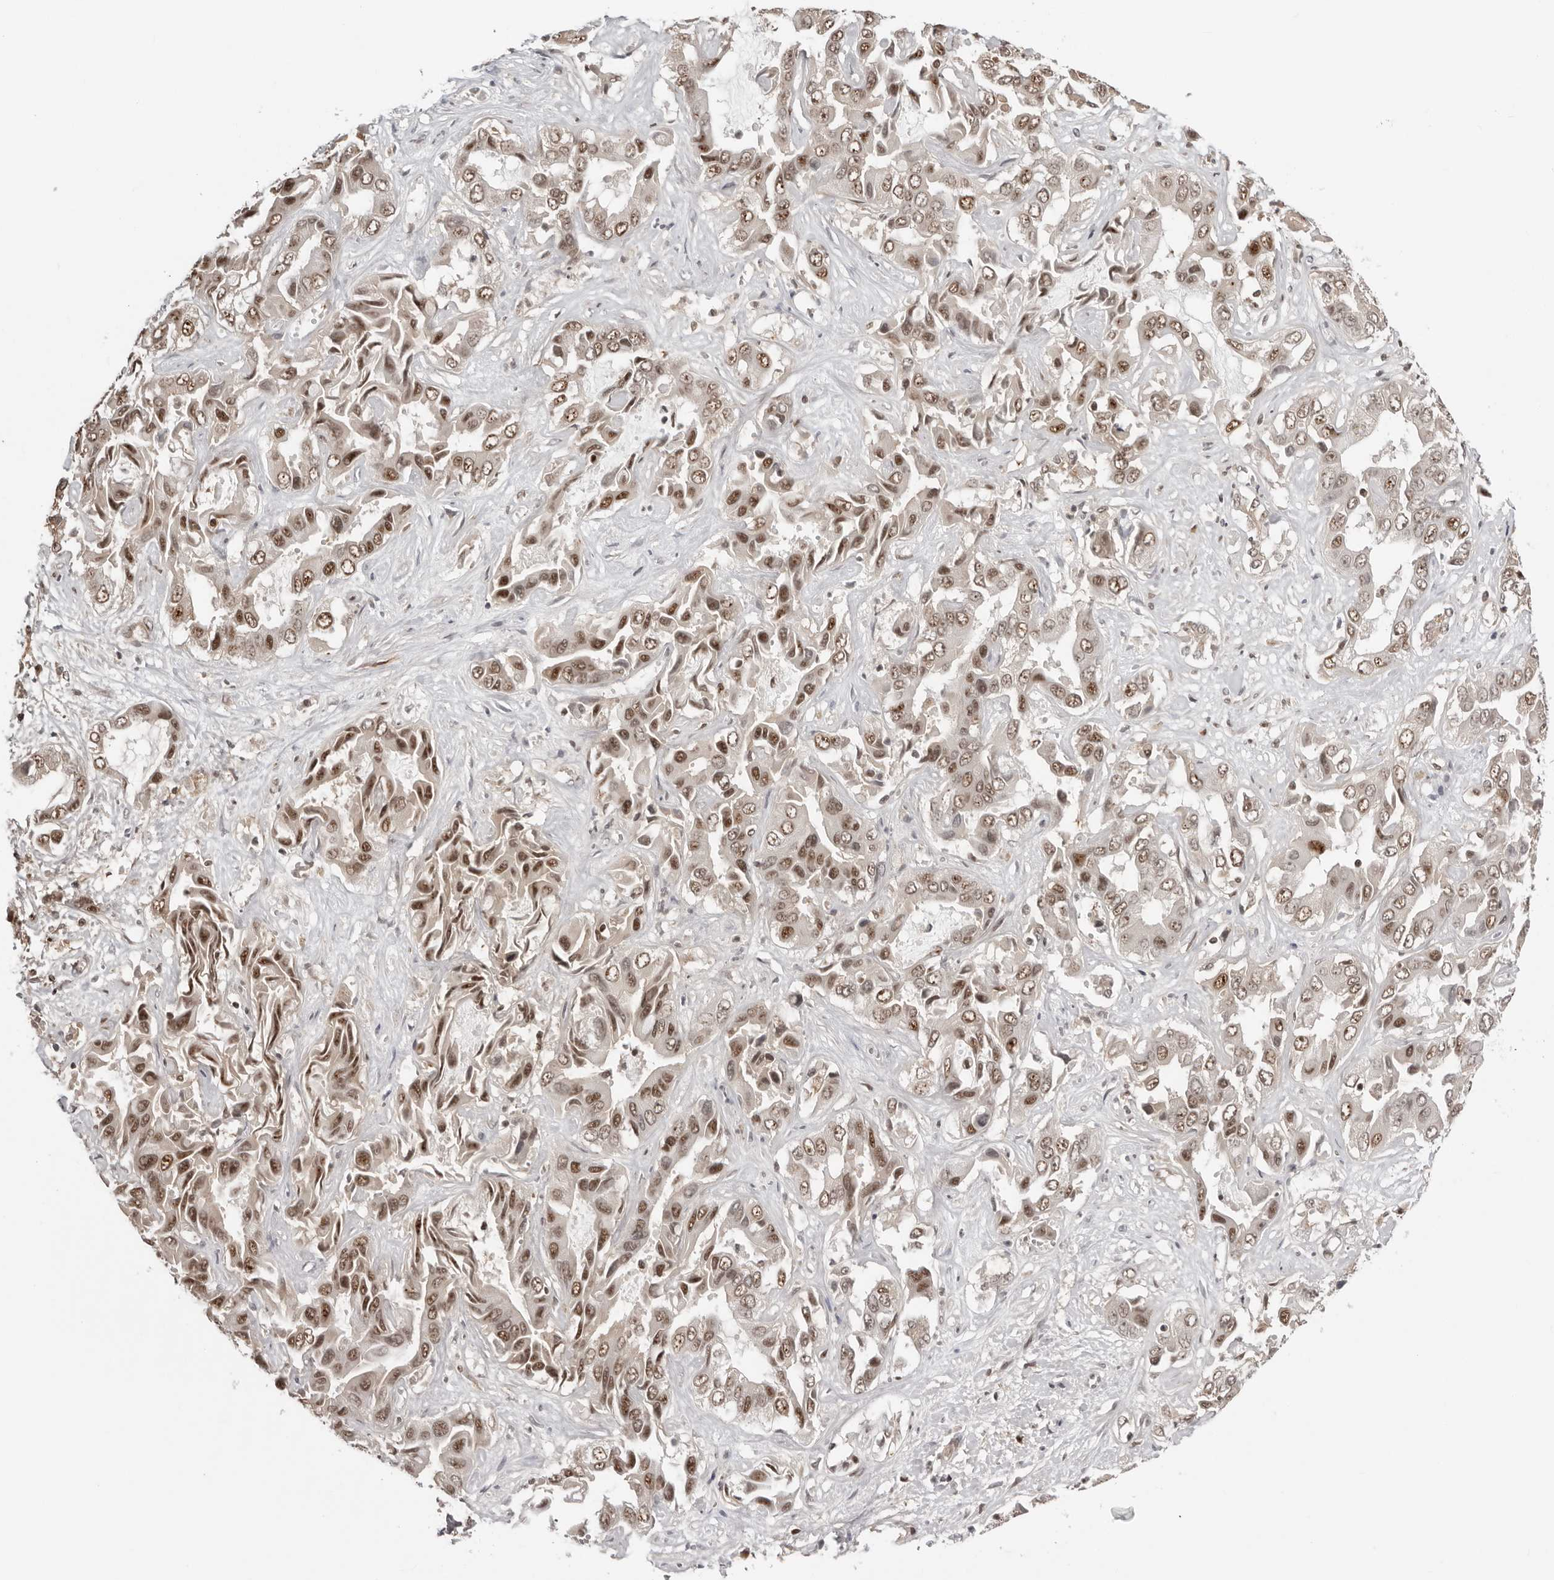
{"staining": {"intensity": "moderate", "quantity": ">75%", "location": "nuclear"}, "tissue": "liver cancer", "cell_type": "Tumor cells", "image_type": "cancer", "snomed": [{"axis": "morphology", "description": "Cholangiocarcinoma"}, {"axis": "topography", "description": "Liver"}], "caption": "Liver cancer stained for a protein reveals moderate nuclear positivity in tumor cells. (brown staining indicates protein expression, while blue staining denotes nuclei).", "gene": "SDE2", "patient": {"sex": "female", "age": 52}}